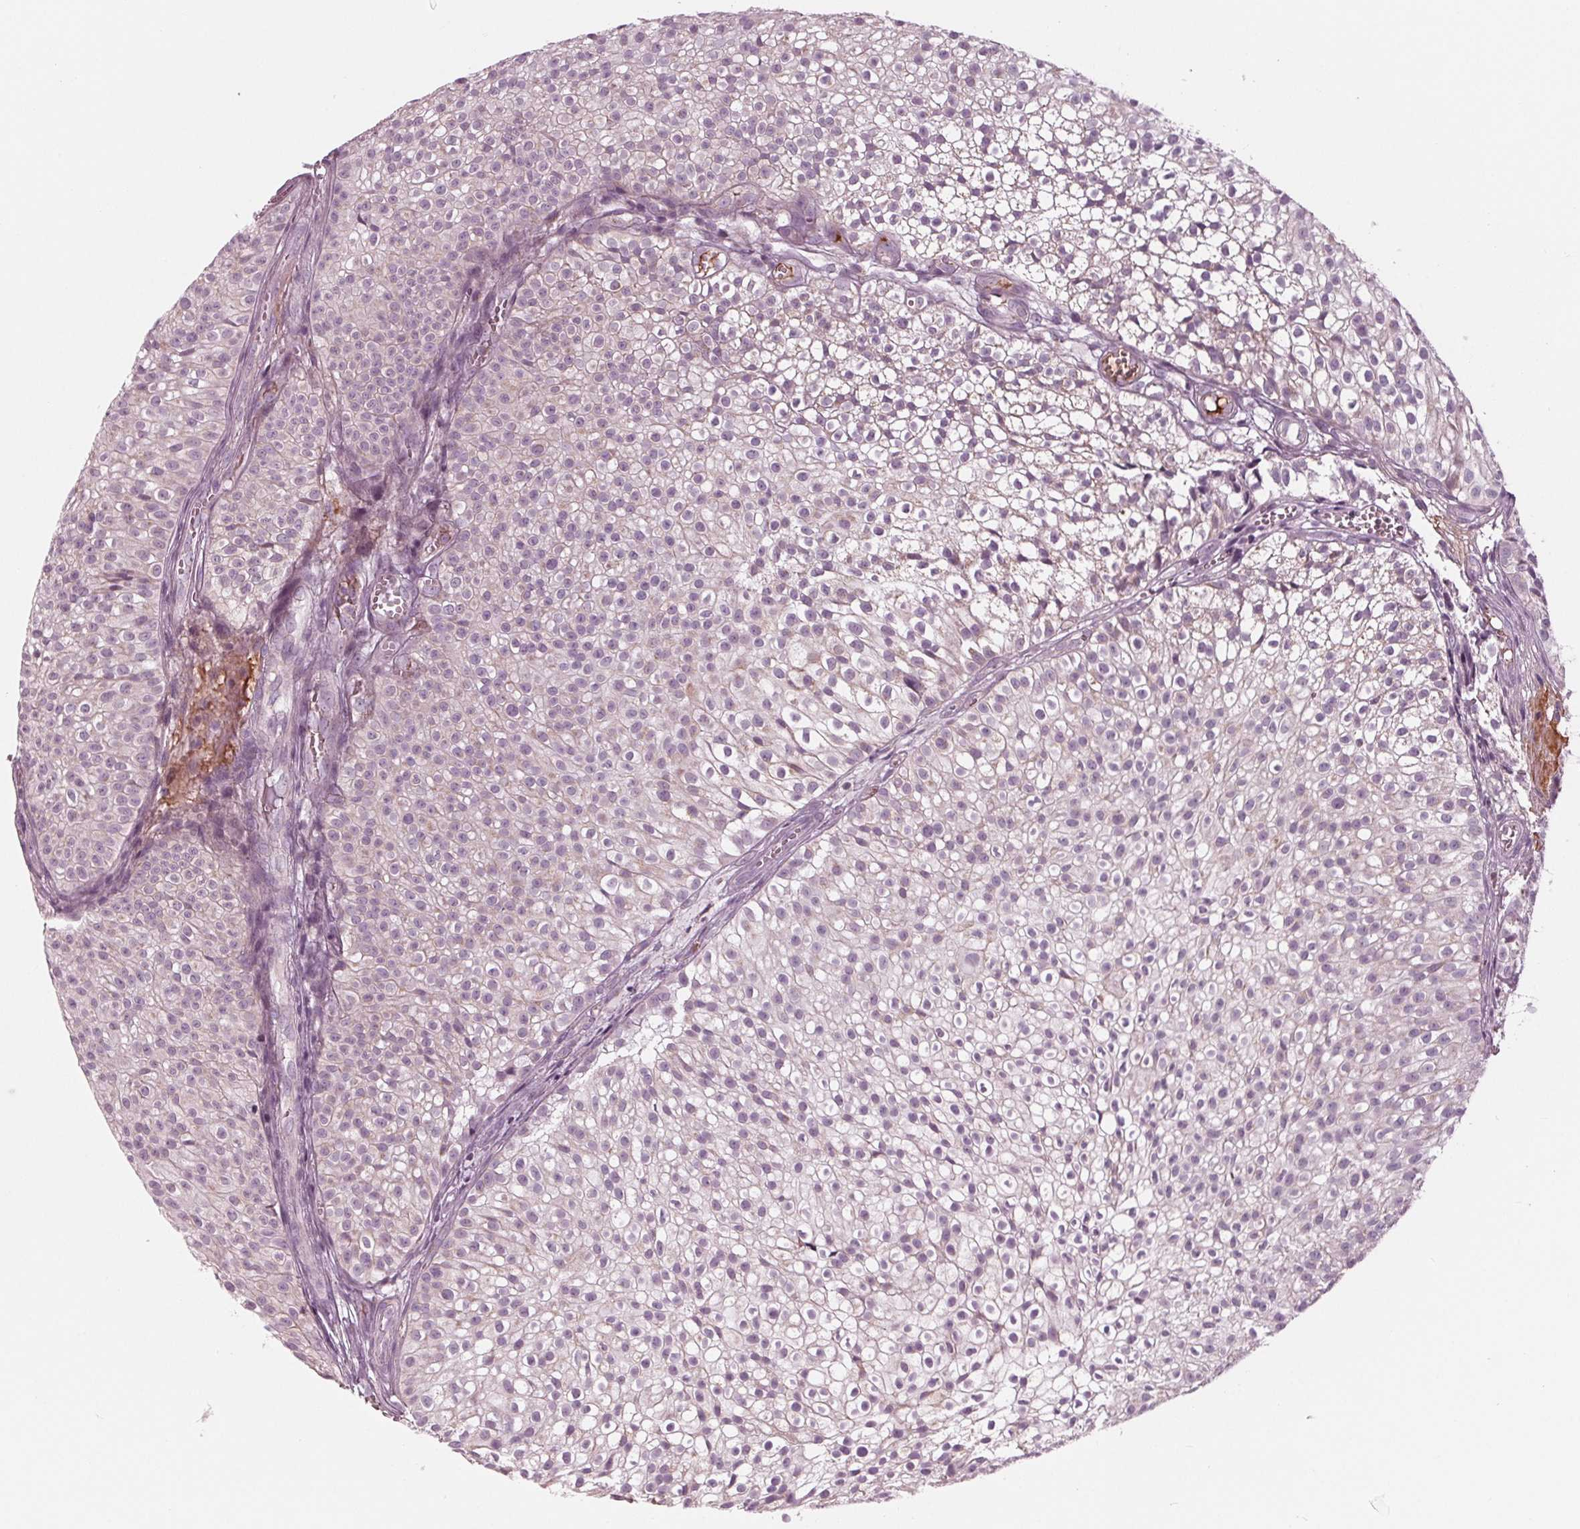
{"staining": {"intensity": "negative", "quantity": "none", "location": "none"}, "tissue": "urothelial cancer", "cell_type": "Tumor cells", "image_type": "cancer", "snomed": [{"axis": "morphology", "description": "Urothelial carcinoma, Low grade"}, {"axis": "topography", "description": "Urinary bladder"}], "caption": "Urothelial carcinoma (low-grade) stained for a protein using immunohistochemistry (IHC) shows no positivity tumor cells.", "gene": "CLN6", "patient": {"sex": "male", "age": 70}}